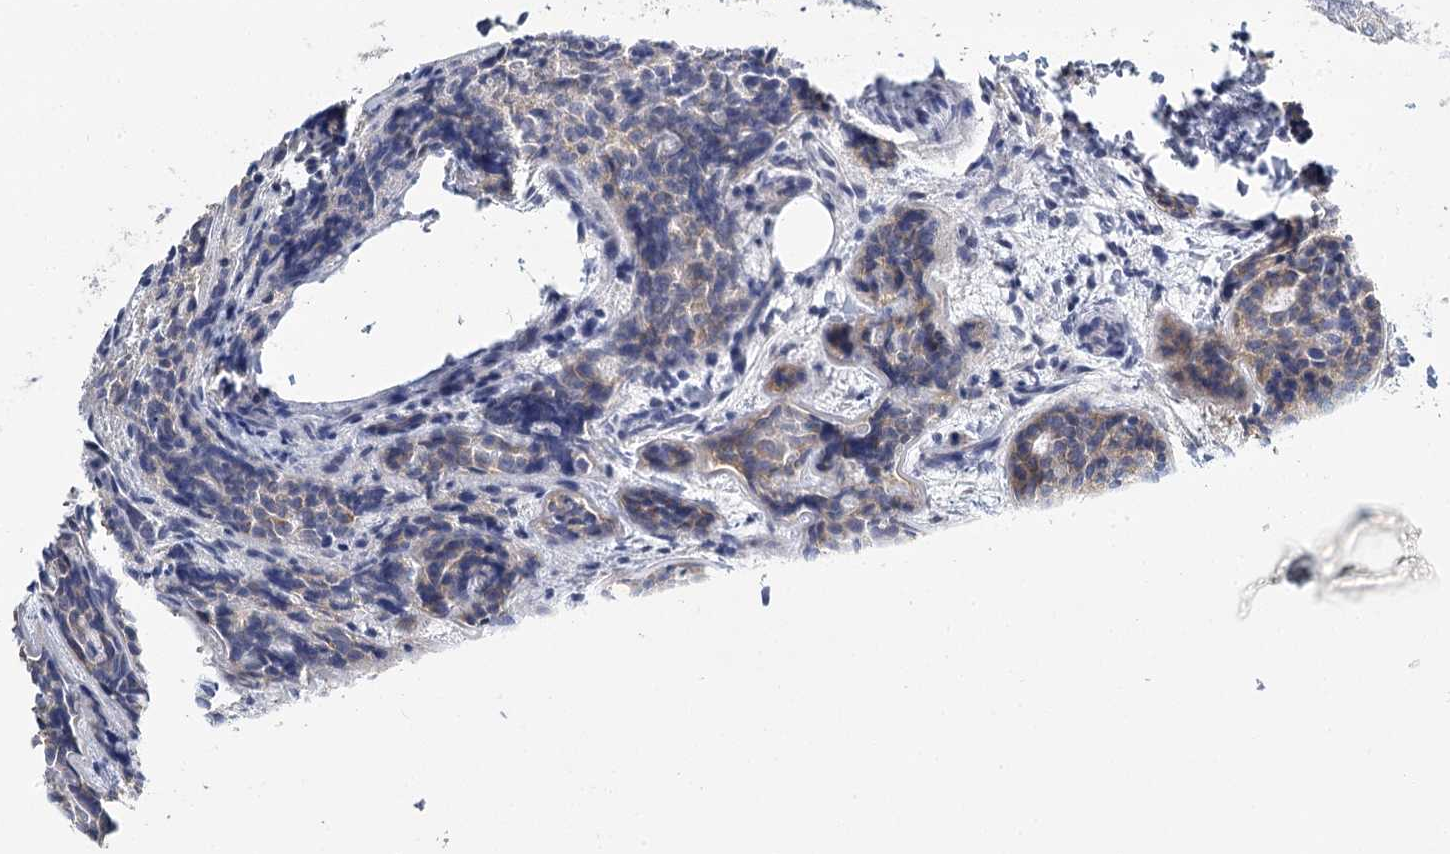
{"staining": {"intensity": "weak", "quantity": "<25%", "location": "cytoplasmic/membranous"}, "tissue": "head and neck cancer", "cell_type": "Tumor cells", "image_type": "cancer", "snomed": [{"axis": "morphology", "description": "Adenocarcinoma, NOS"}, {"axis": "topography", "description": "Salivary gland"}, {"axis": "topography", "description": "Head-Neck"}], "caption": "Tumor cells show no significant protein staining in head and neck cancer (adenocarcinoma).", "gene": "IGSF3", "patient": {"sex": "female", "age": 63}}